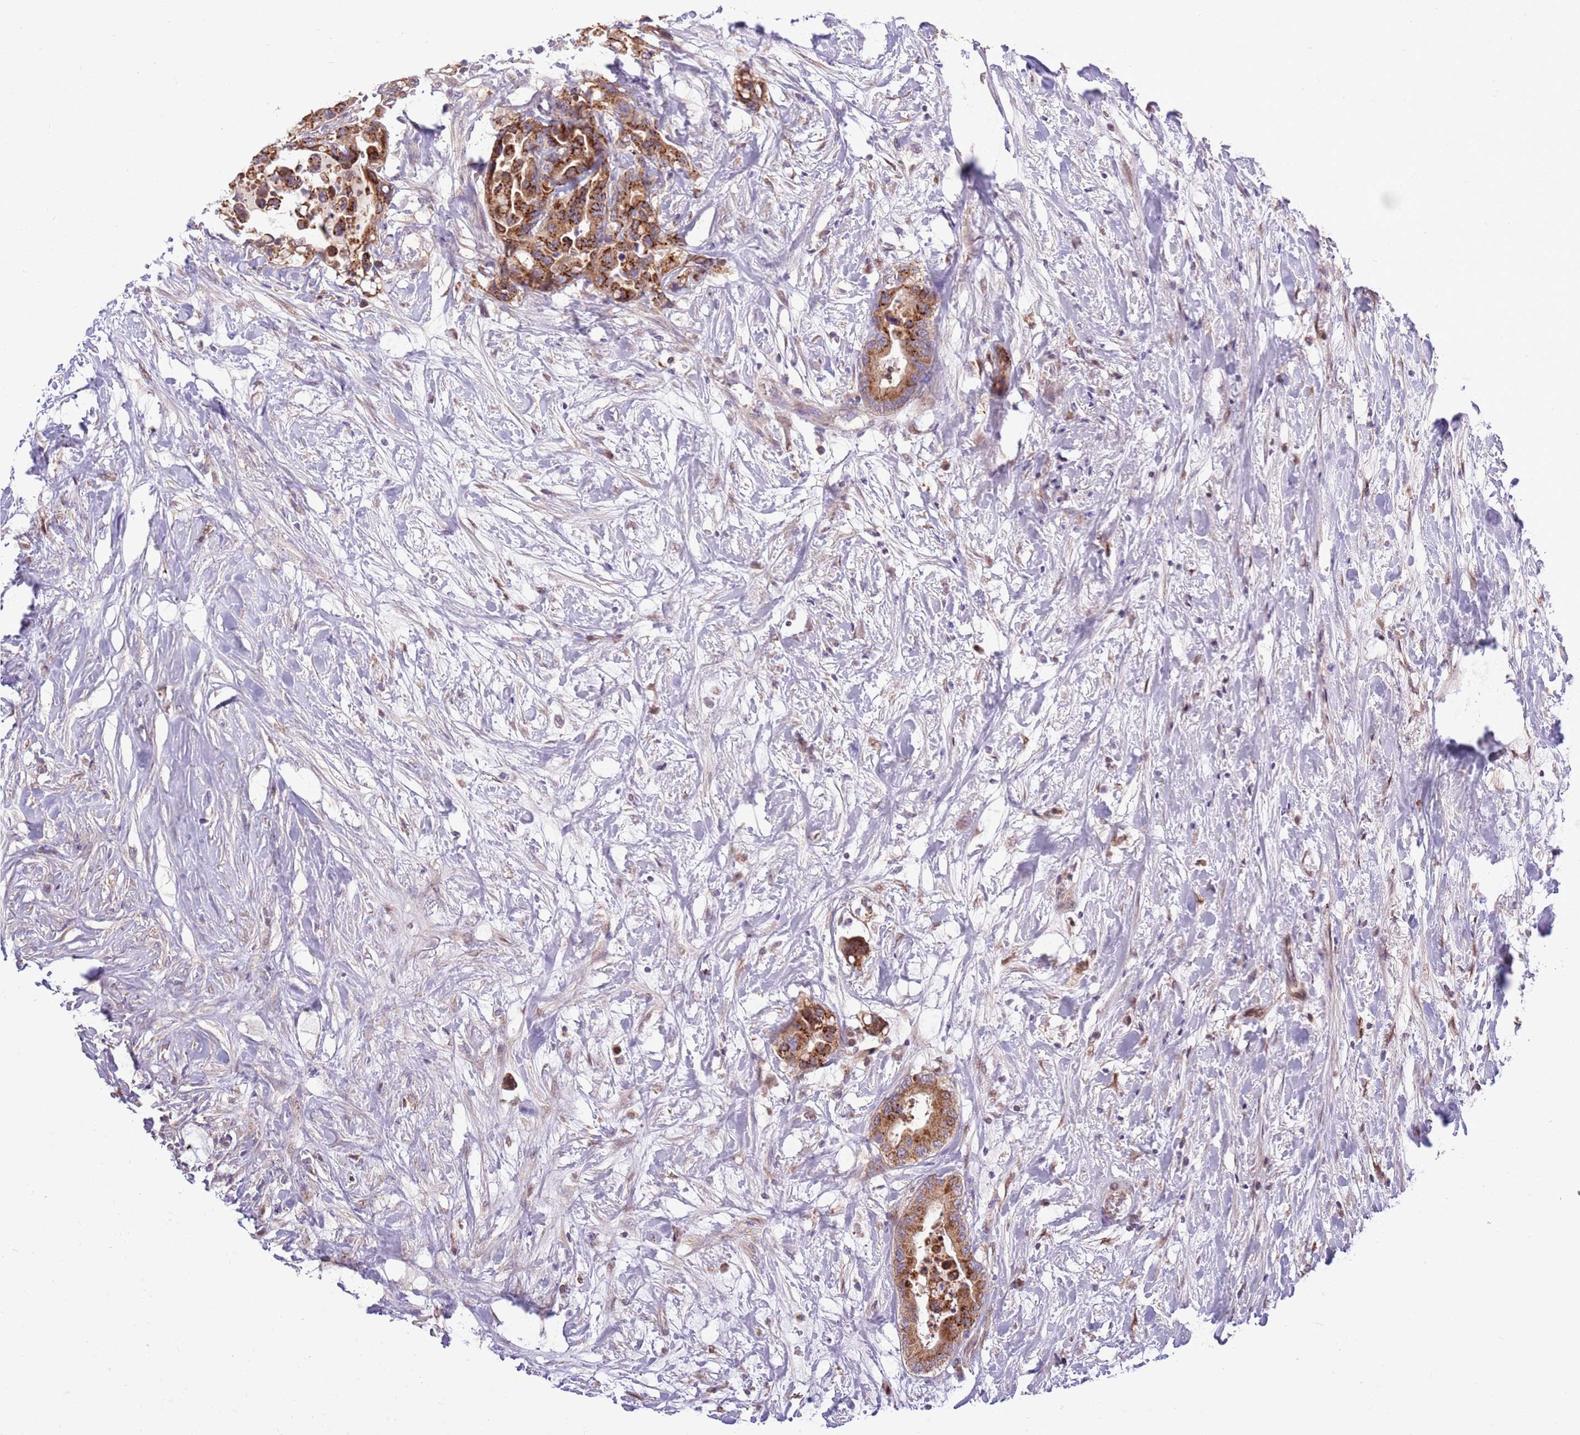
{"staining": {"intensity": "strong", "quantity": ">75%", "location": "cytoplasmic/membranous"}, "tissue": "colorectal cancer", "cell_type": "Tumor cells", "image_type": "cancer", "snomed": [{"axis": "morphology", "description": "Normal tissue, NOS"}, {"axis": "morphology", "description": "Adenocarcinoma, NOS"}, {"axis": "topography", "description": "Colon"}], "caption": "Strong cytoplasmic/membranous protein staining is appreciated in about >75% of tumor cells in colorectal cancer (adenocarcinoma).", "gene": "ARL2BP", "patient": {"sex": "male", "age": 82}}